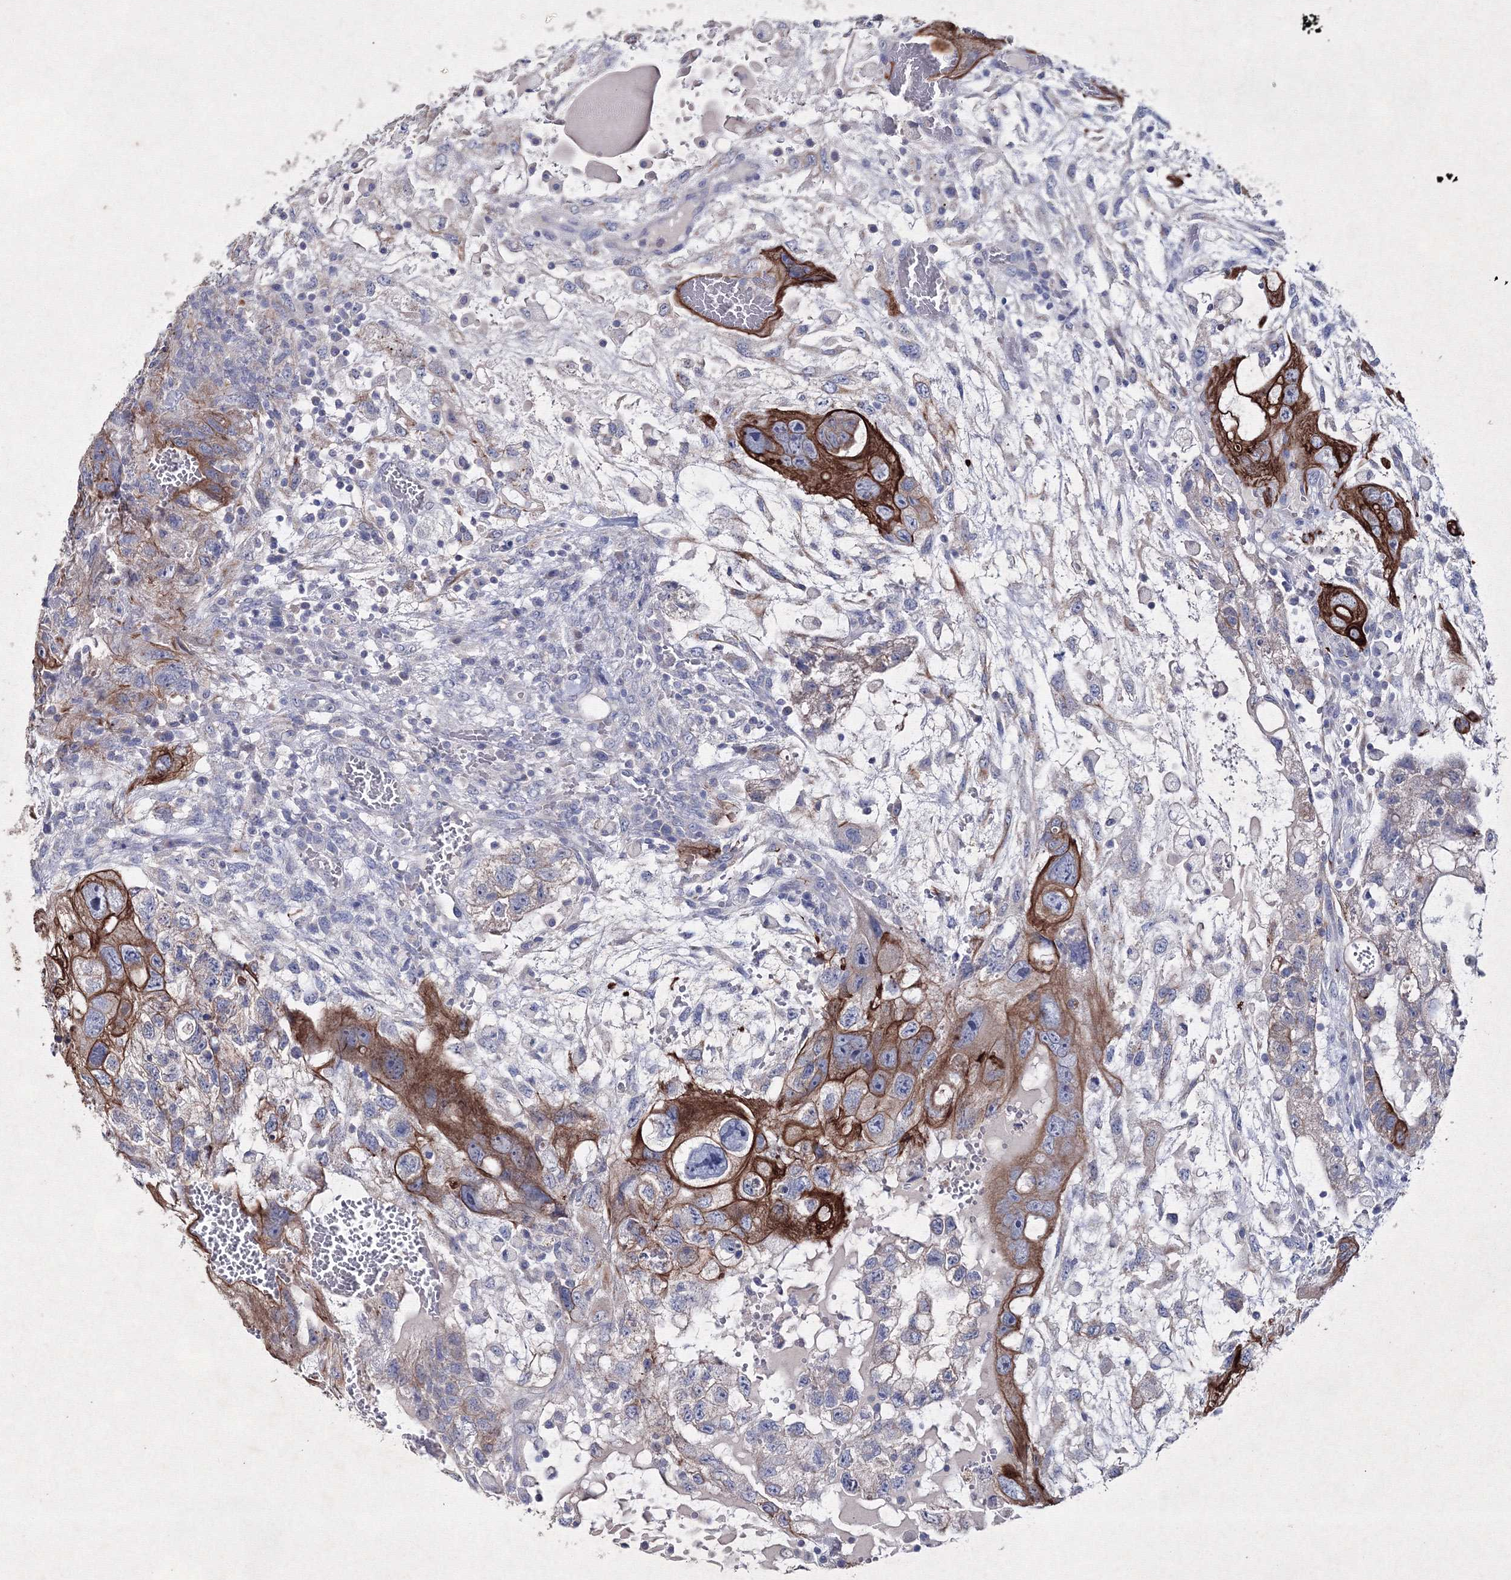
{"staining": {"intensity": "strong", "quantity": "25%-75%", "location": "cytoplasmic/membranous"}, "tissue": "testis cancer", "cell_type": "Tumor cells", "image_type": "cancer", "snomed": [{"axis": "morphology", "description": "Carcinoma, Embryonal, NOS"}, {"axis": "topography", "description": "Testis"}], "caption": "Embryonal carcinoma (testis) tissue displays strong cytoplasmic/membranous staining in approximately 25%-75% of tumor cells, visualized by immunohistochemistry.", "gene": "SMIM29", "patient": {"sex": "male", "age": 36}}